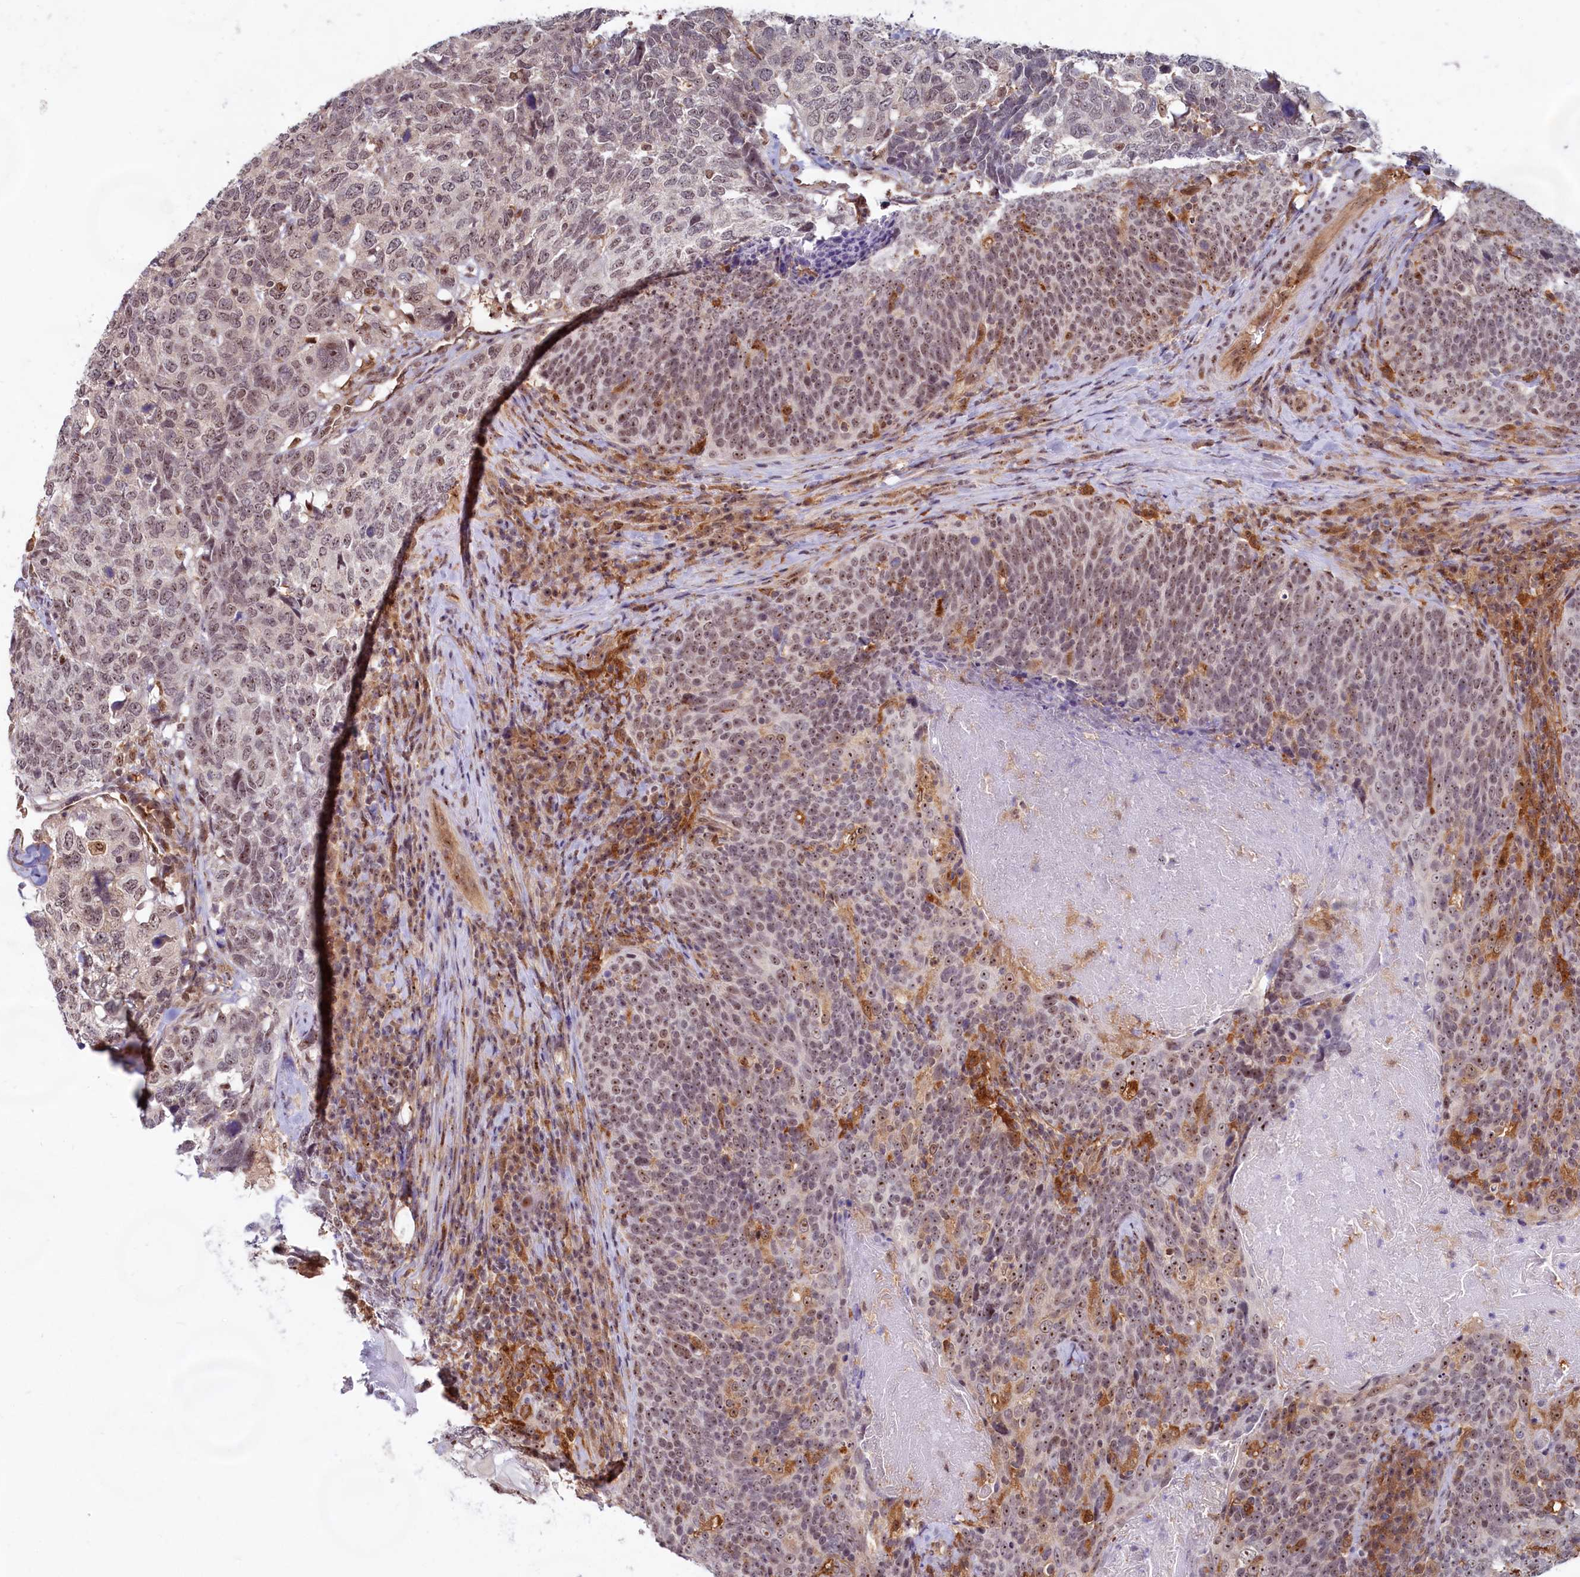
{"staining": {"intensity": "moderate", "quantity": ">75%", "location": "nuclear"}, "tissue": "head and neck cancer", "cell_type": "Tumor cells", "image_type": "cancer", "snomed": [{"axis": "morphology", "description": "Squamous cell carcinoma, NOS"}, {"axis": "morphology", "description": "Squamous cell carcinoma, metastatic, NOS"}, {"axis": "topography", "description": "Lymph node"}, {"axis": "topography", "description": "Head-Neck"}], "caption": "IHC photomicrograph of head and neck cancer (metastatic squamous cell carcinoma) stained for a protein (brown), which demonstrates medium levels of moderate nuclear positivity in about >75% of tumor cells.", "gene": "C1D", "patient": {"sex": "male", "age": 62}}